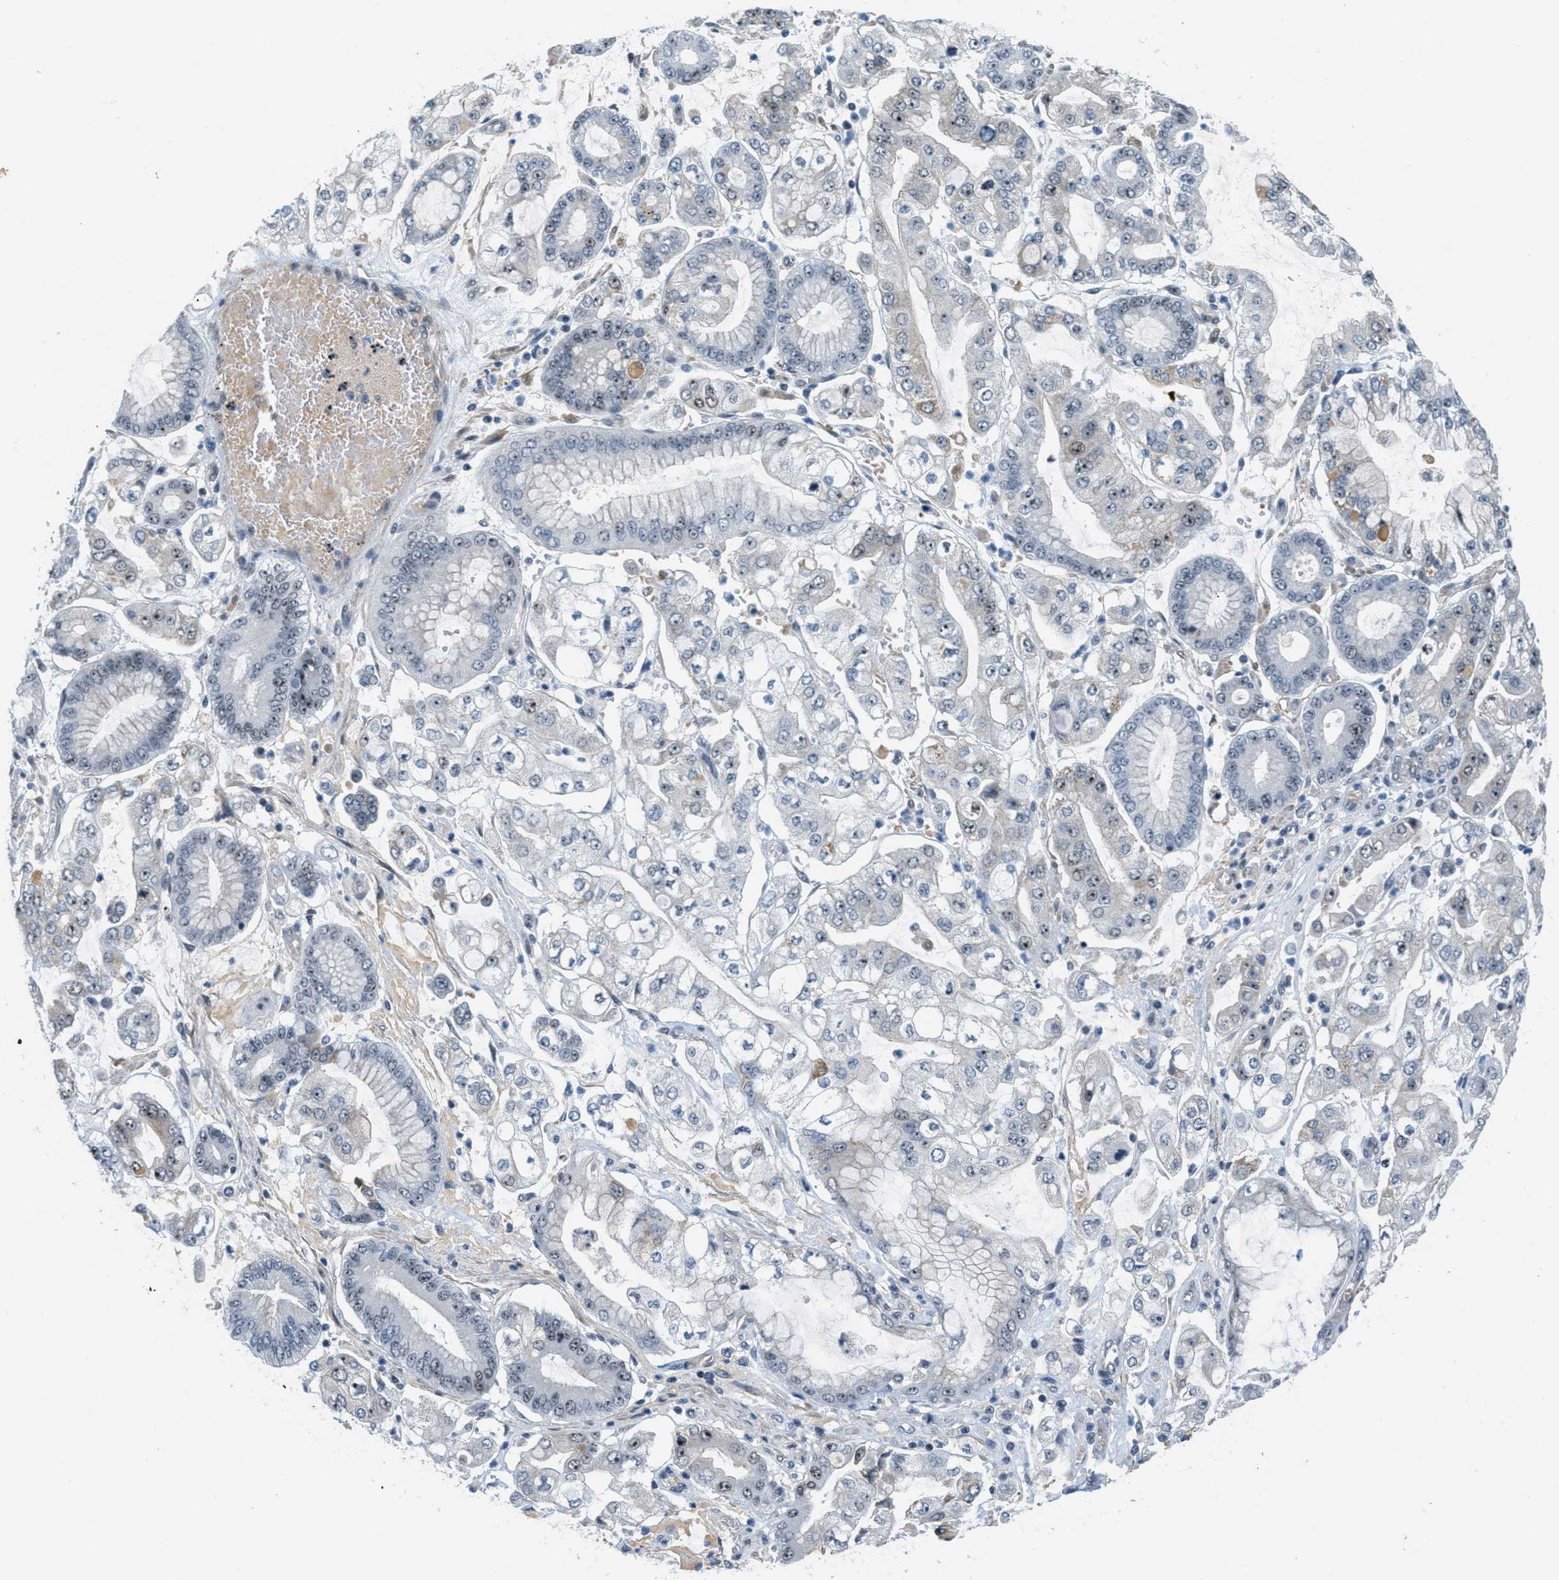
{"staining": {"intensity": "weak", "quantity": "<25%", "location": "nuclear"}, "tissue": "stomach cancer", "cell_type": "Tumor cells", "image_type": "cancer", "snomed": [{"axis": "morphology", "description": "Adenocarcinoma, NOS"}, {"axis": "topography", "description": "Stomach"}], "caption": "Stomach adenocarcinoma was stained to show a protein in brown. There is no significant positivity in tumor cells.", "gene": "DDX47", "patient": {"sex": "male", "age": 76}}